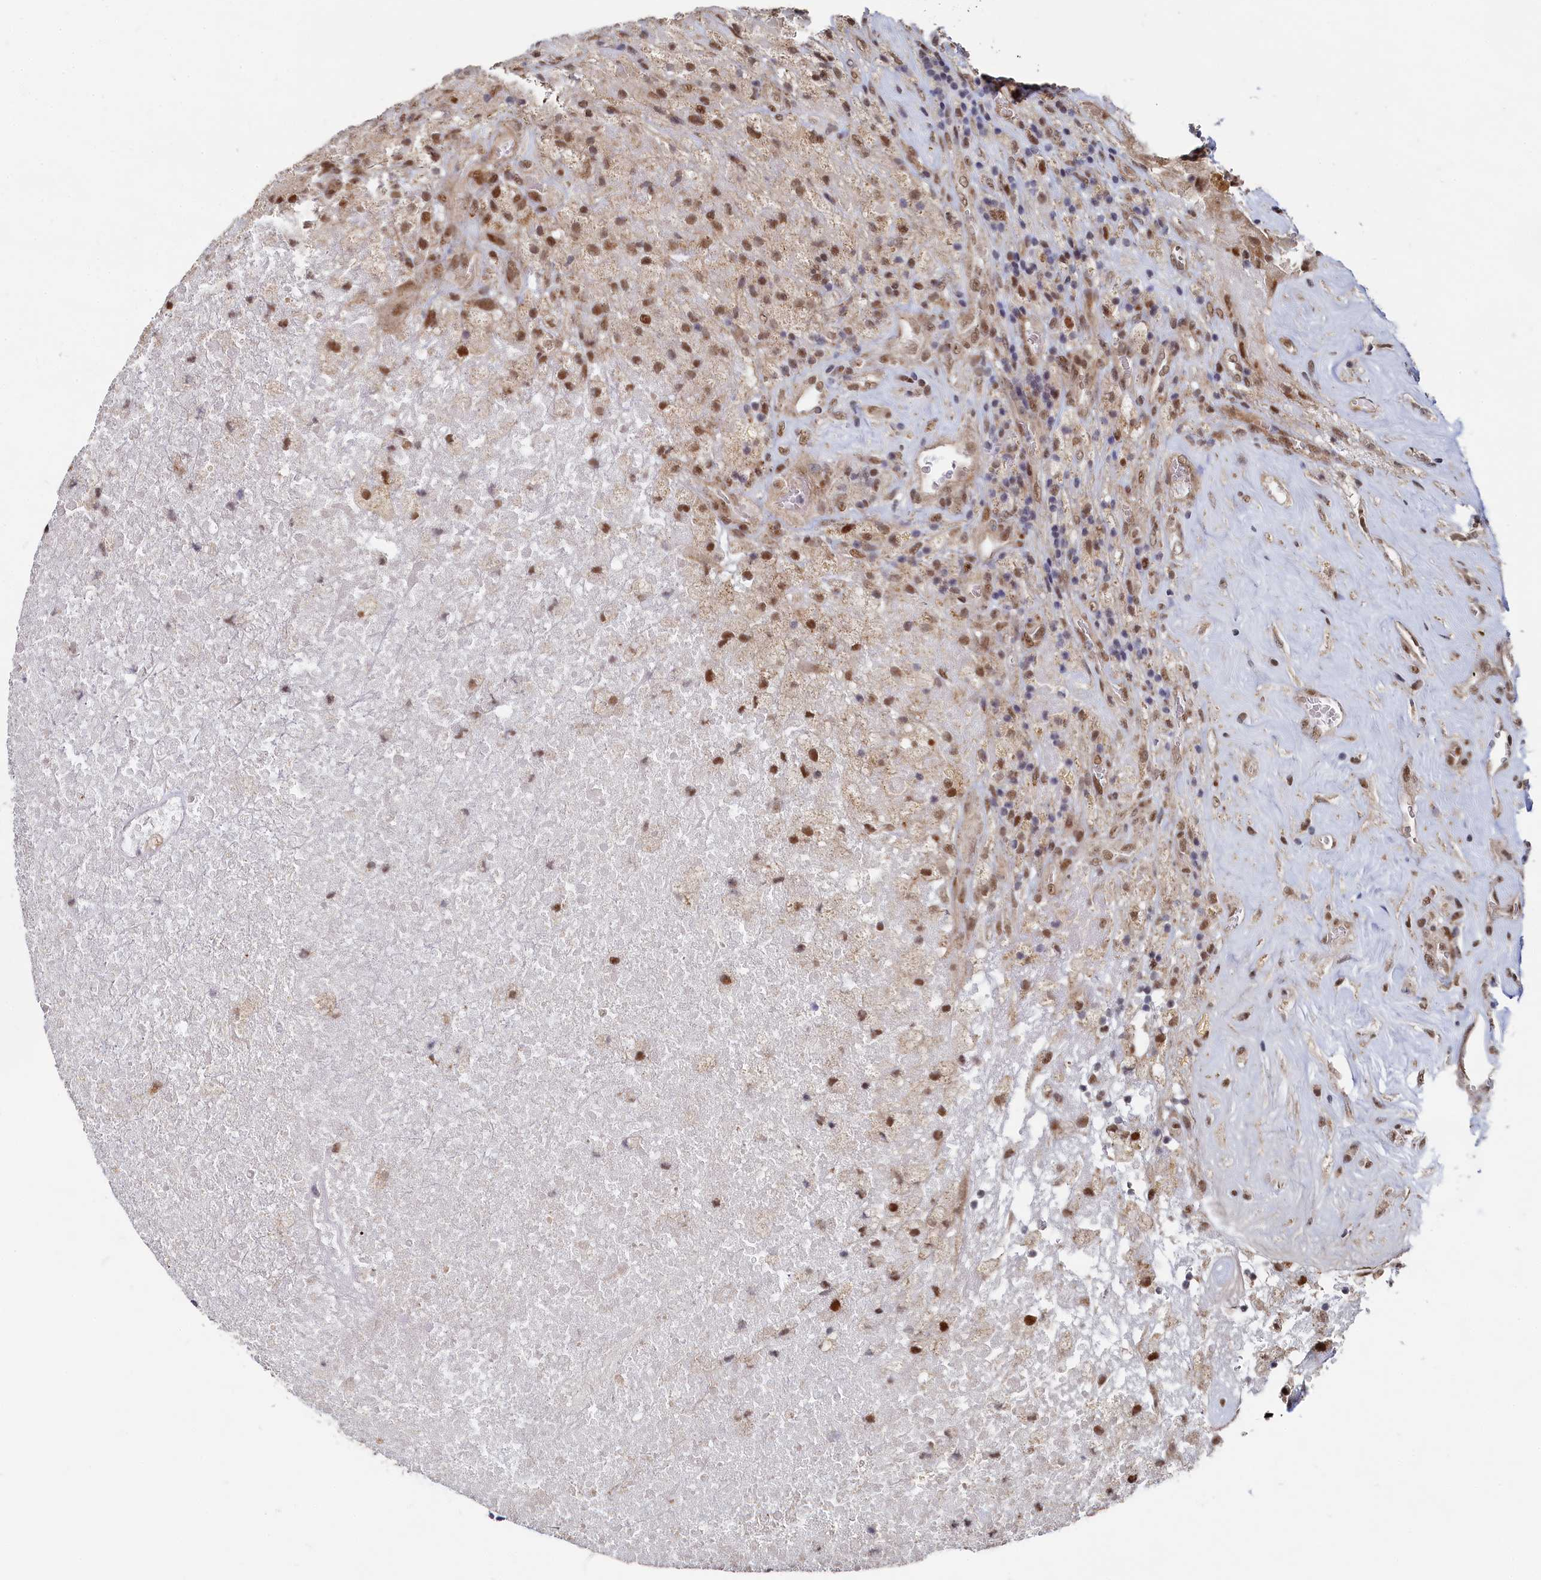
{"staining": {"intensity": "moderate", "quantity": ">75%", "location": "nuclear"}, "tissue": "glioma", "cell_type": "Tumor cells", "image_type": "cancer", "snomed": [{"axis": "morphology", "description": "Glioma, malignant, High grade"}, {"axis": "topography", "description": "Brain"}], "caption": "Protein staining demonstrates moderate nuclear positivity in about >75% of tumor cells in glioma.", "gene": "BUB3", "patient": {"sex": "male", "age": 69}}